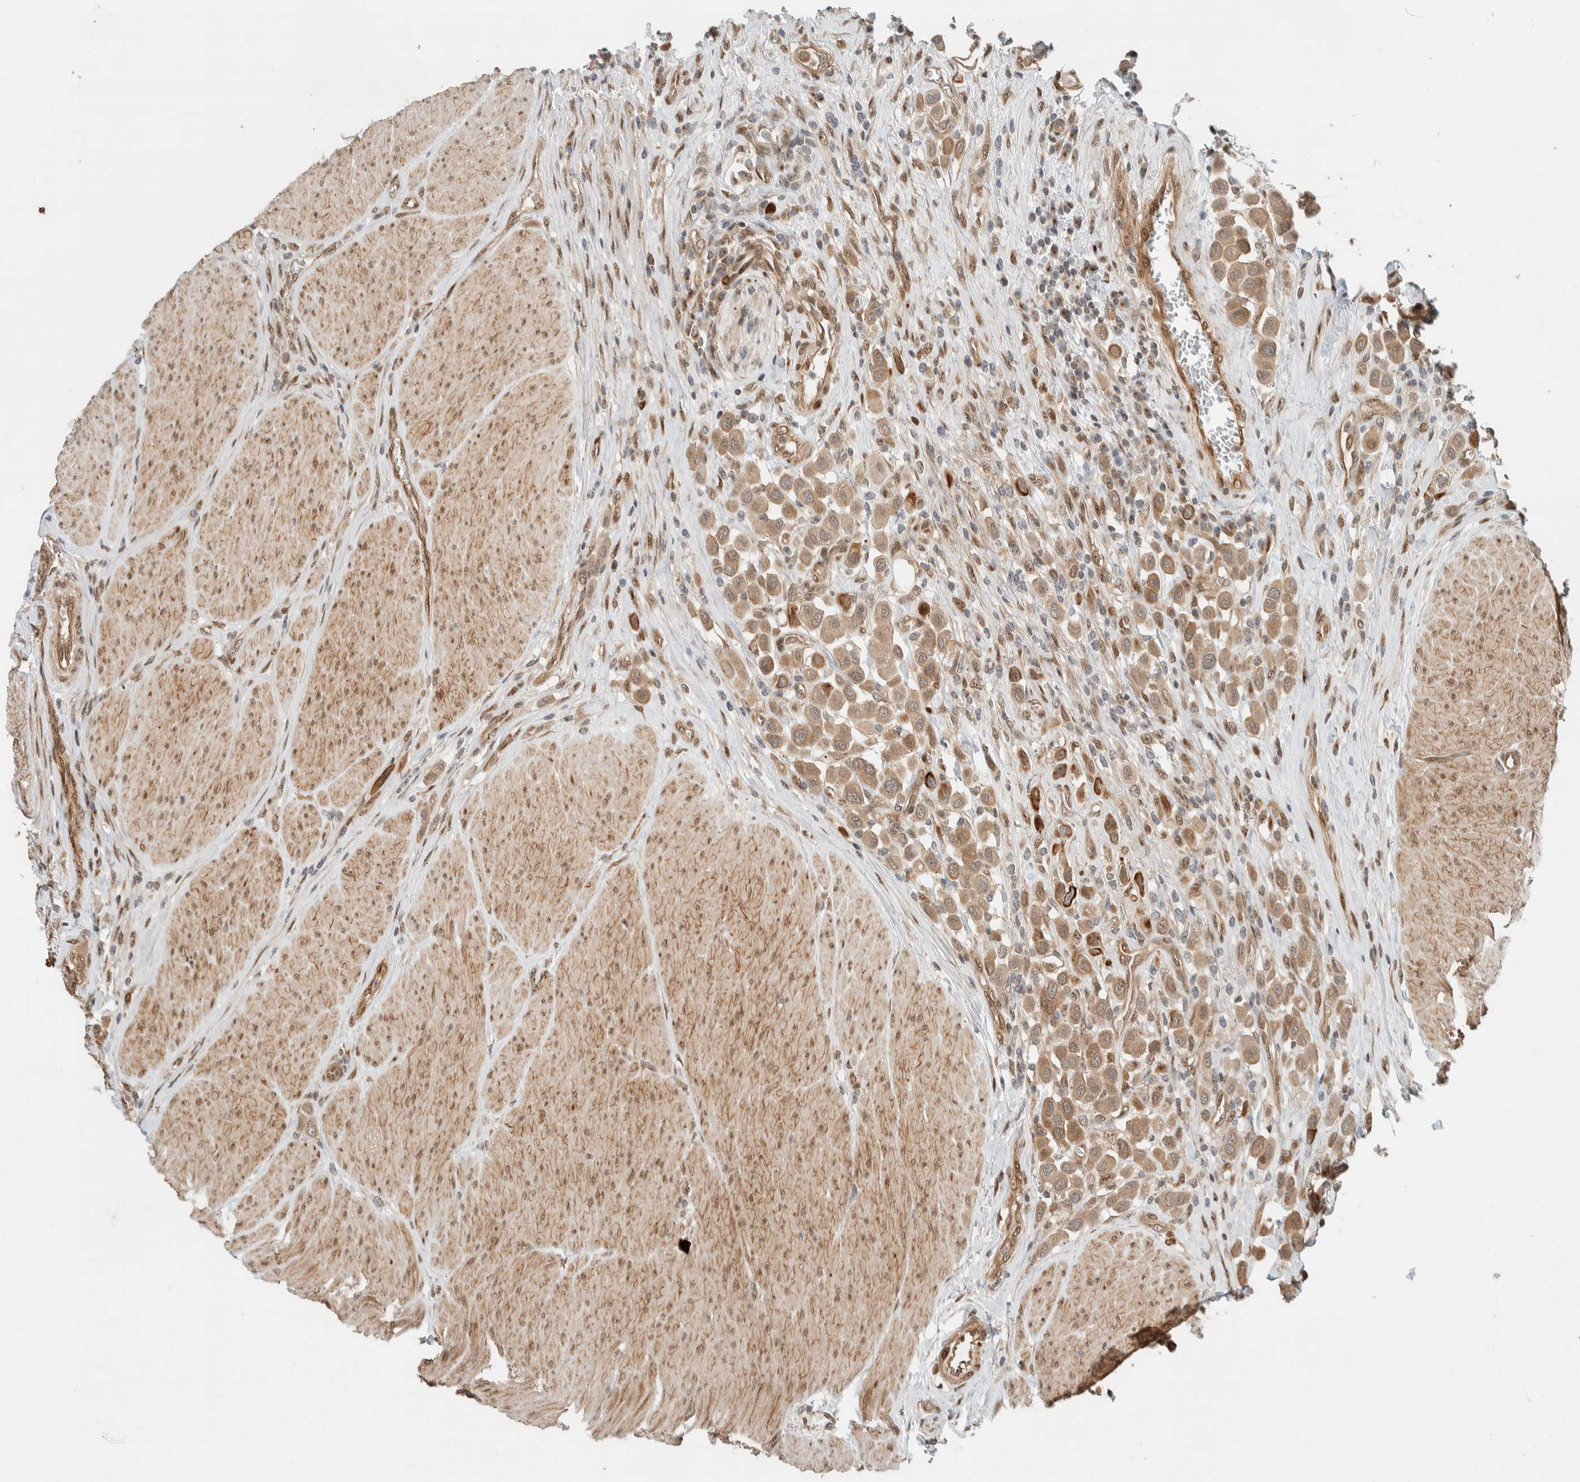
{"staining": {"intensity": "moderate", "quantity": ">75%", "location": "cytoplasmic/membranous,nuclear"}, "tissue": "urothelial cancer", "cell_type": "Tumor cells", "image_type": "cancer", "snomed": [{"axis": "morphology", "description": "Urothelial carcinoma, High grade"}, {"axis": "topography", "description": "Urinary bladder"}], "caption": "High-grade urothelial carcinoma stained with DAB (3,3'-diaminobenzidine) immunohistochemistry (IHC) shows medium levels of moderate cytoplasmic/membranous and nuclear expression in approximately >75% of tumor cells. (DAB (3,3'-diaminobenzidine) IHC, brown staining for protein, blue staining for nuclei).", "gene": "STXBP4", "patient": {"sex": "male", "age": 50}}